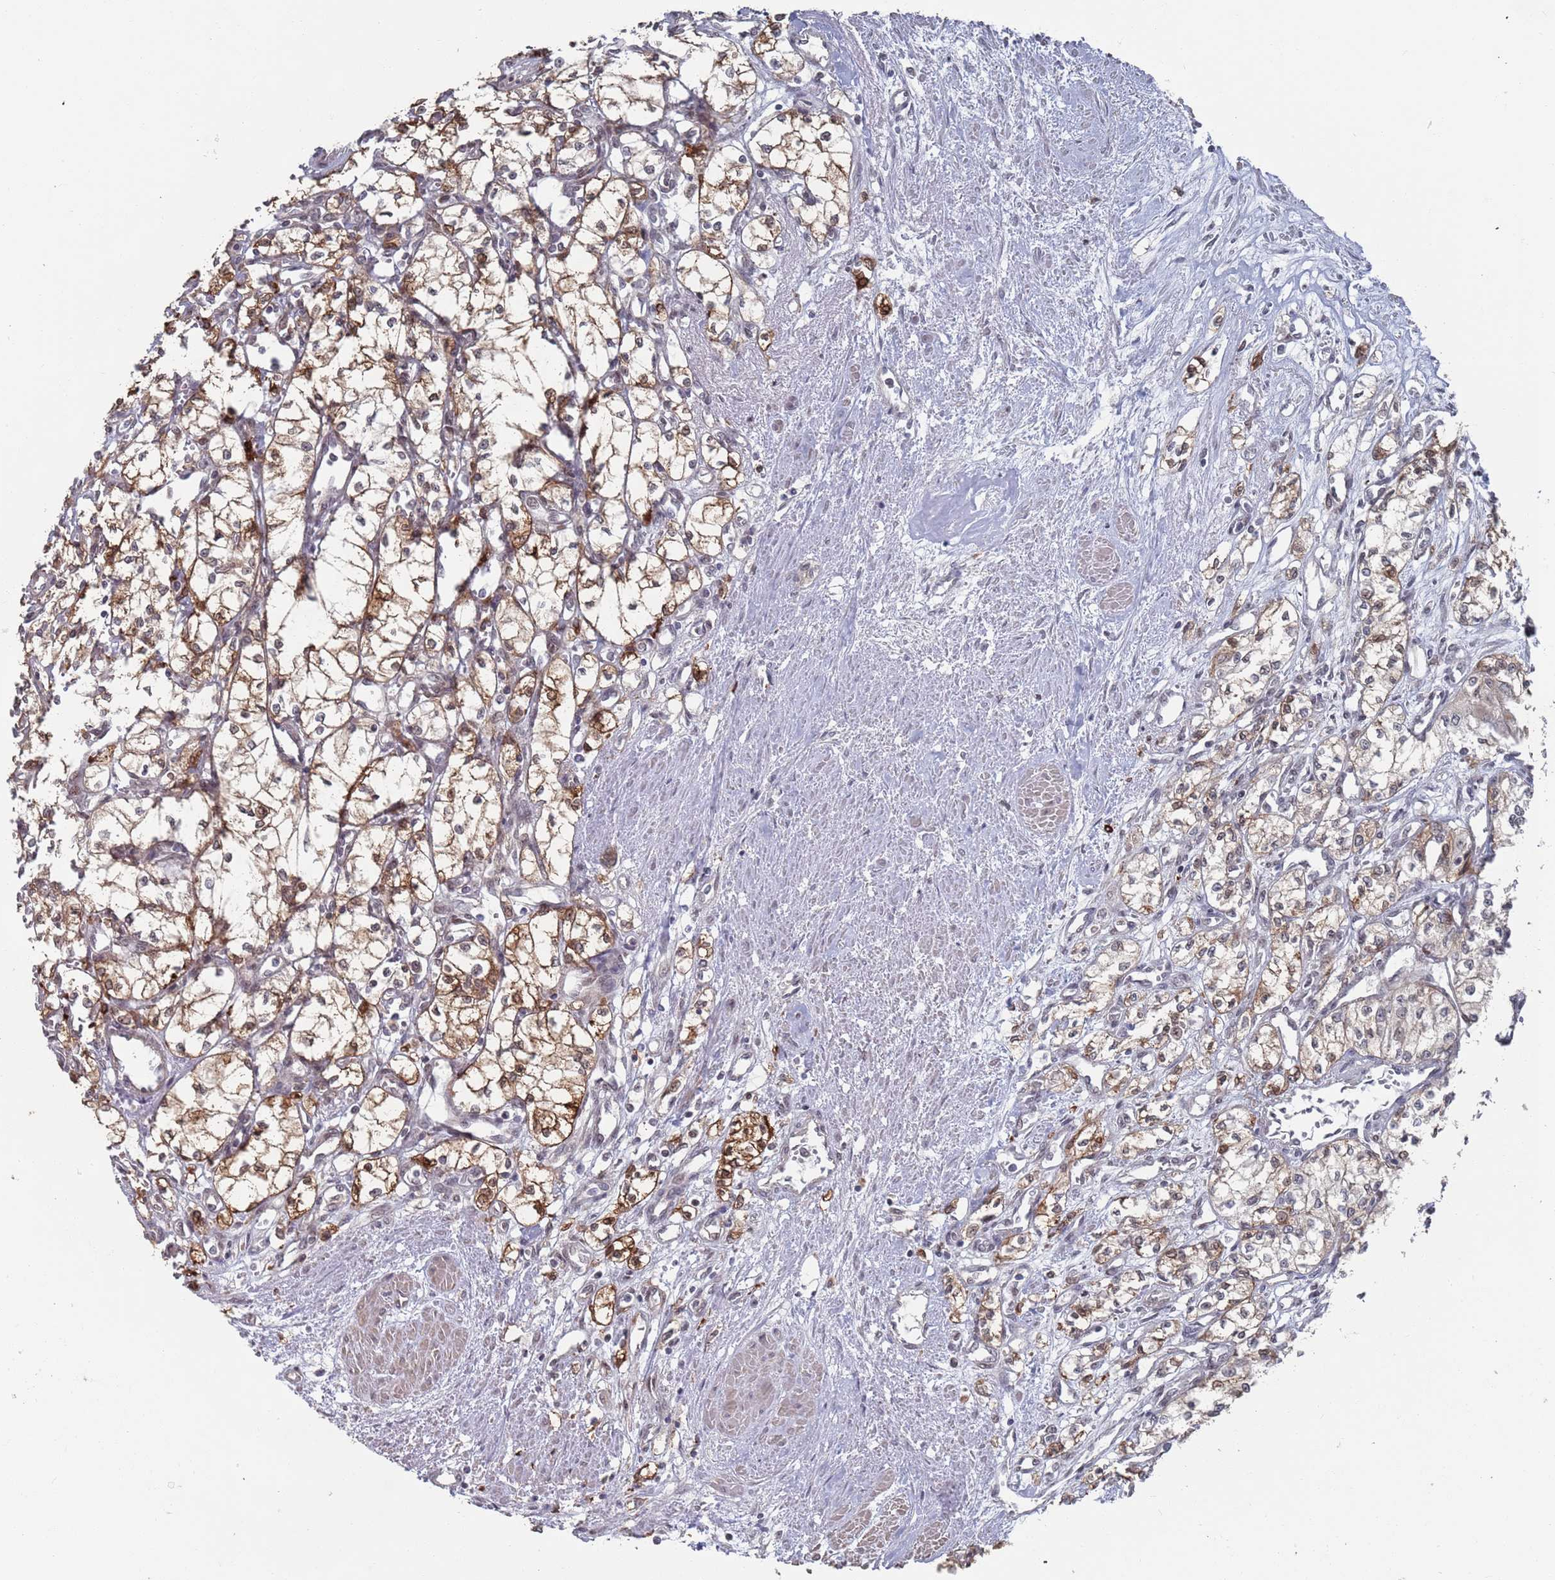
{"staining": {"intensity": "moderate", "quantity": "25%-75%", "location": "cytoplasmic/membranous"}, "tissue": "renal cancer", "cell_type": "Tumor cells", "image_type": "cancer", "snomed": [{"axis": "morphology", "description": "Adenocarcinoma, NOS"}, {"axis": "topography", "description": "Kidney"}], "caption": "Human renal adenocarcinoma stained with a brown dye shows moderate cytoplasmic/membranous positive positivity in approximately 25%-75% of tumor cells.", "gene": "DGKD", "patient": {"sex": "male", "age": 59}}